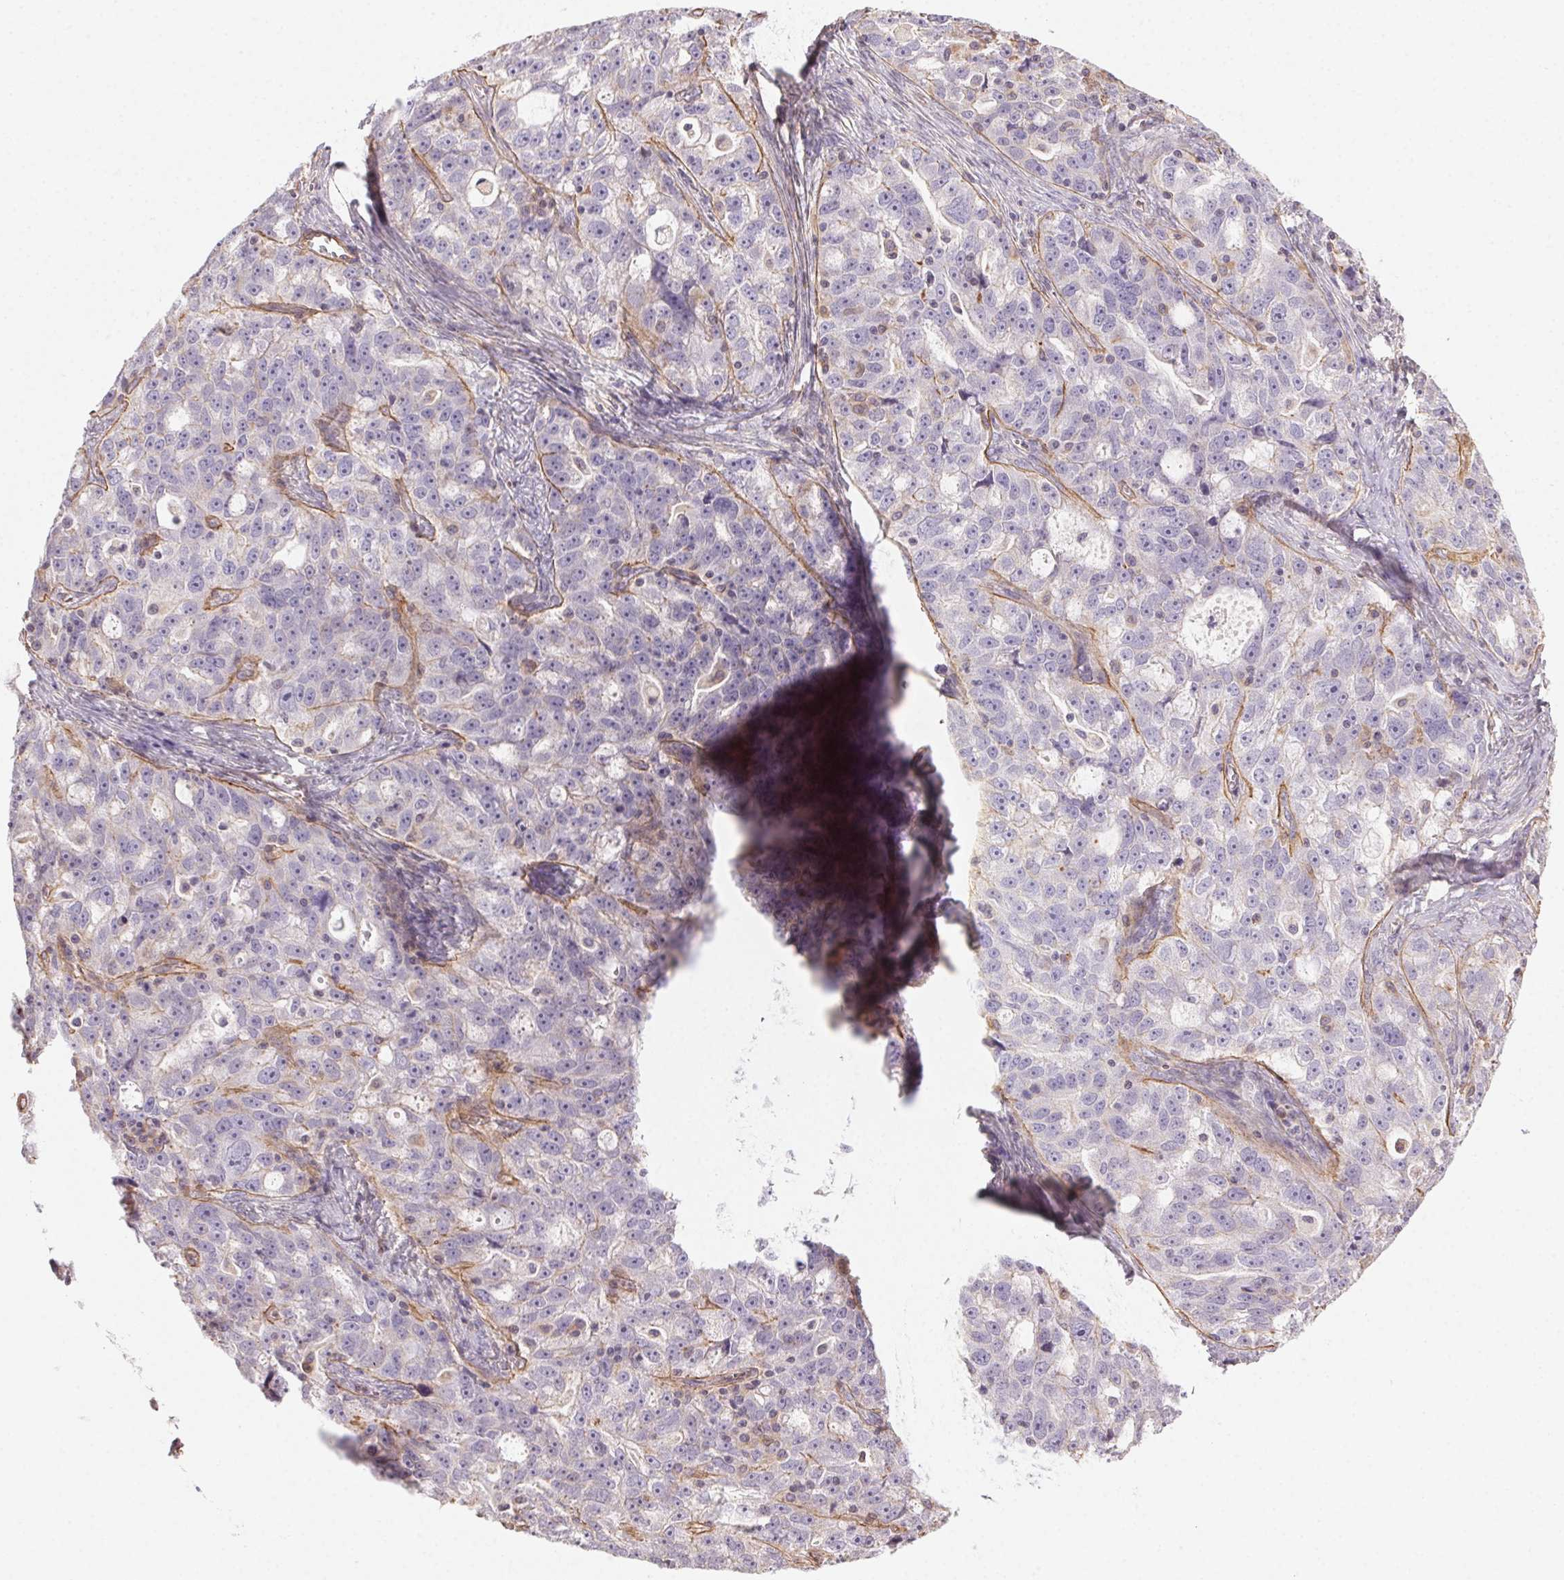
{"staining": {"intensity": "negative", "quantity": "none", "location": "none"}, "tissue": "ovarian cancer", "cell_type": "Tumor cells", "image_type": "cancer", "snomed": [{"axis": "morphology", "description": "Cystadenocarcinoma, serous, NOS"}, {"axis": "topography", "description": "Ovary"}], "caption": "Ovarian serous cystadenocarcinoma stained for a protein using immunohistochemistry reveals no expression tumor cells.", "gene": "PLA2G4F", "patient": {"sex": "female", "age": 51}}